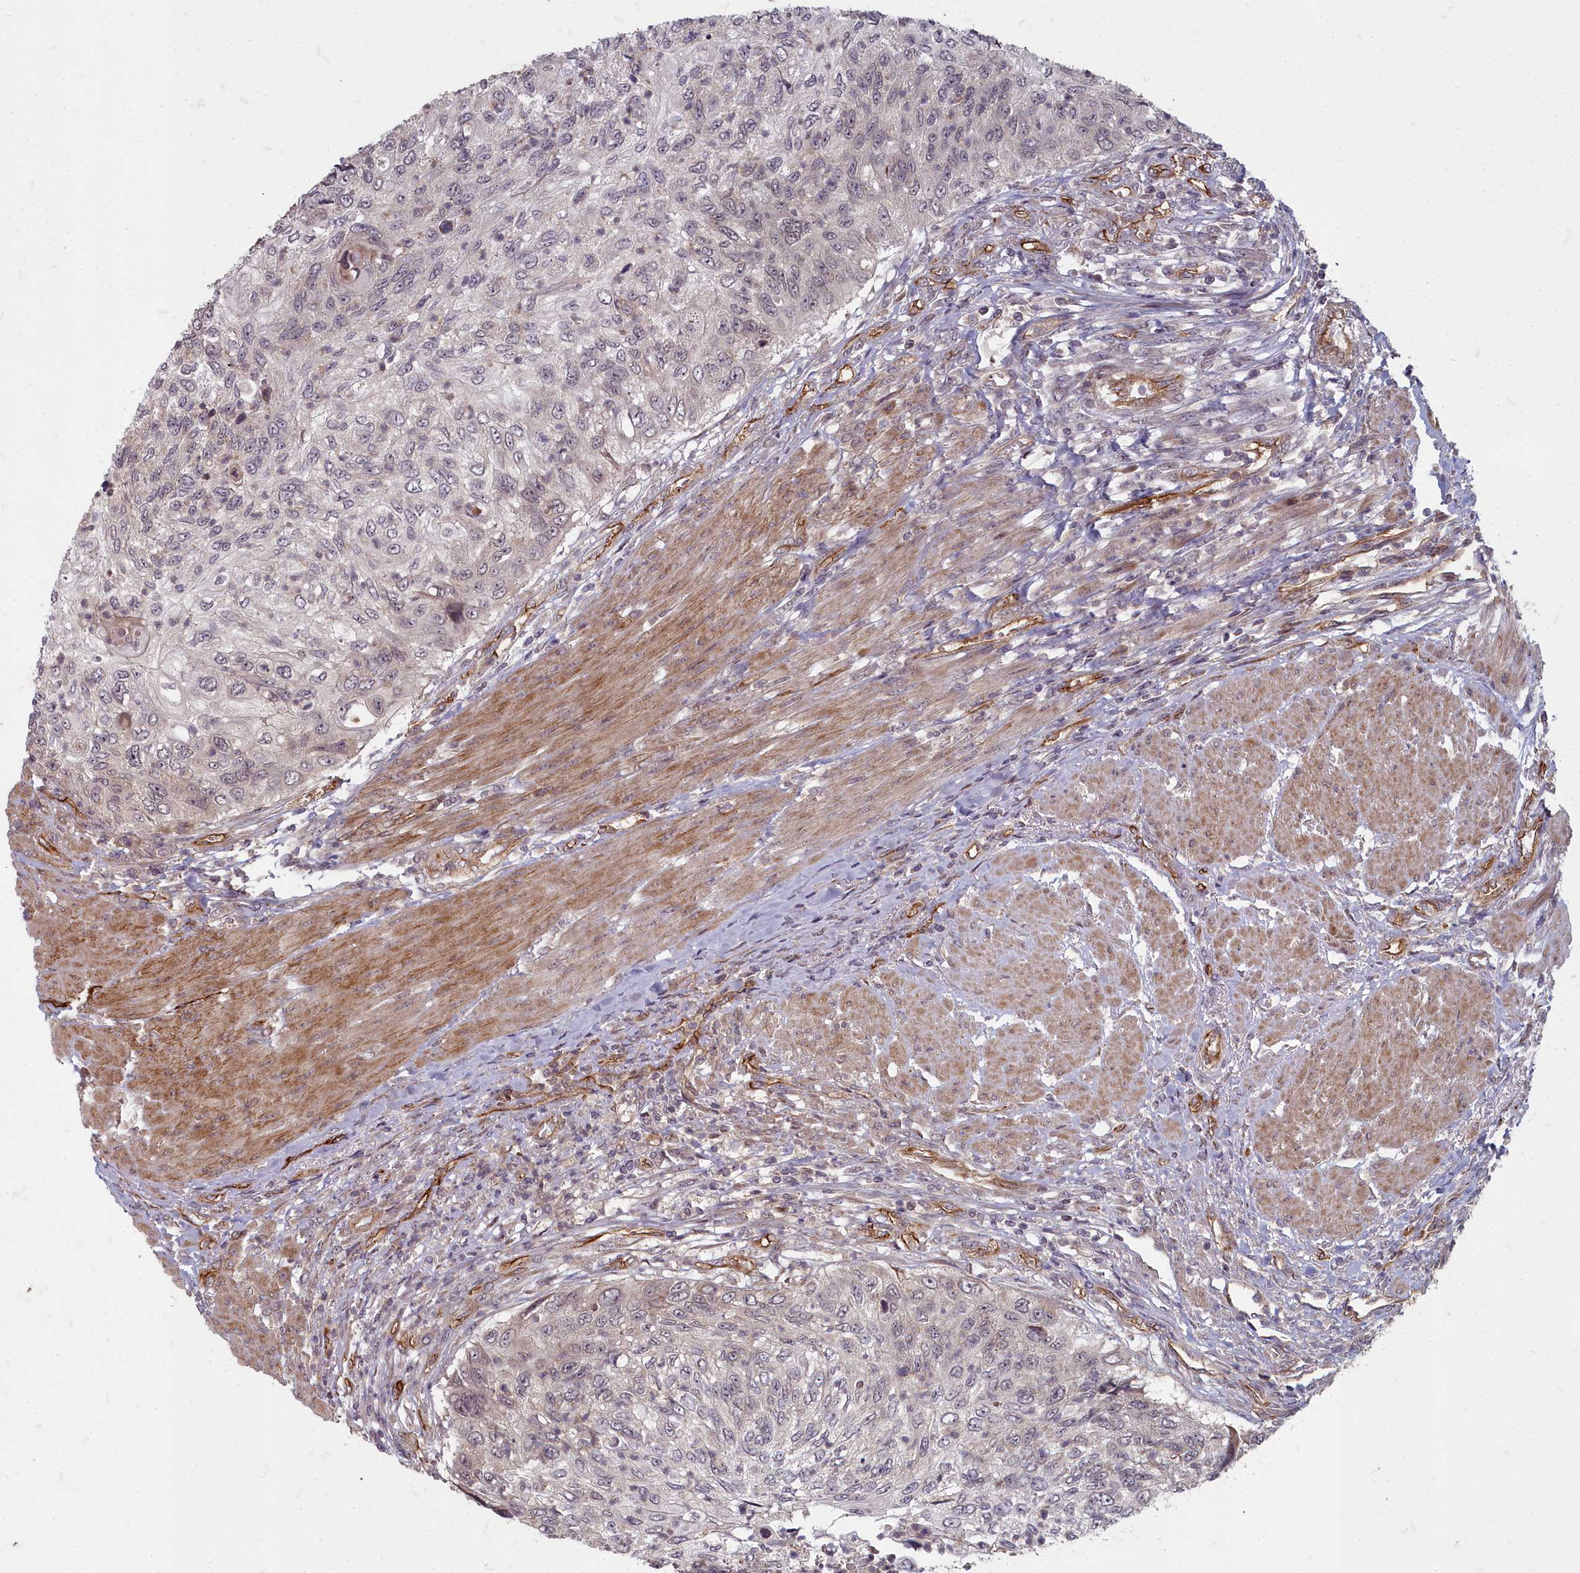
{"staining": {"intensity": "negative", "quantity": "none", "location": "none"}, "tissue": "urothelial cancer", "cell_type": "Tumor cells", "image_type": "cancer", "snomed": [{"axis": "morphology", "description": "Urothelial carcinoma, High grade"}, {"axis": "topography", "description": "Urinary bladder"}], "caption": "IHC image of high-grade urothelial carcinoma stained for a protein (brown), which displays no expression in tumor cells.", "gene": "TSPYL4", "patient": {"sex": "female", "age": 60}}